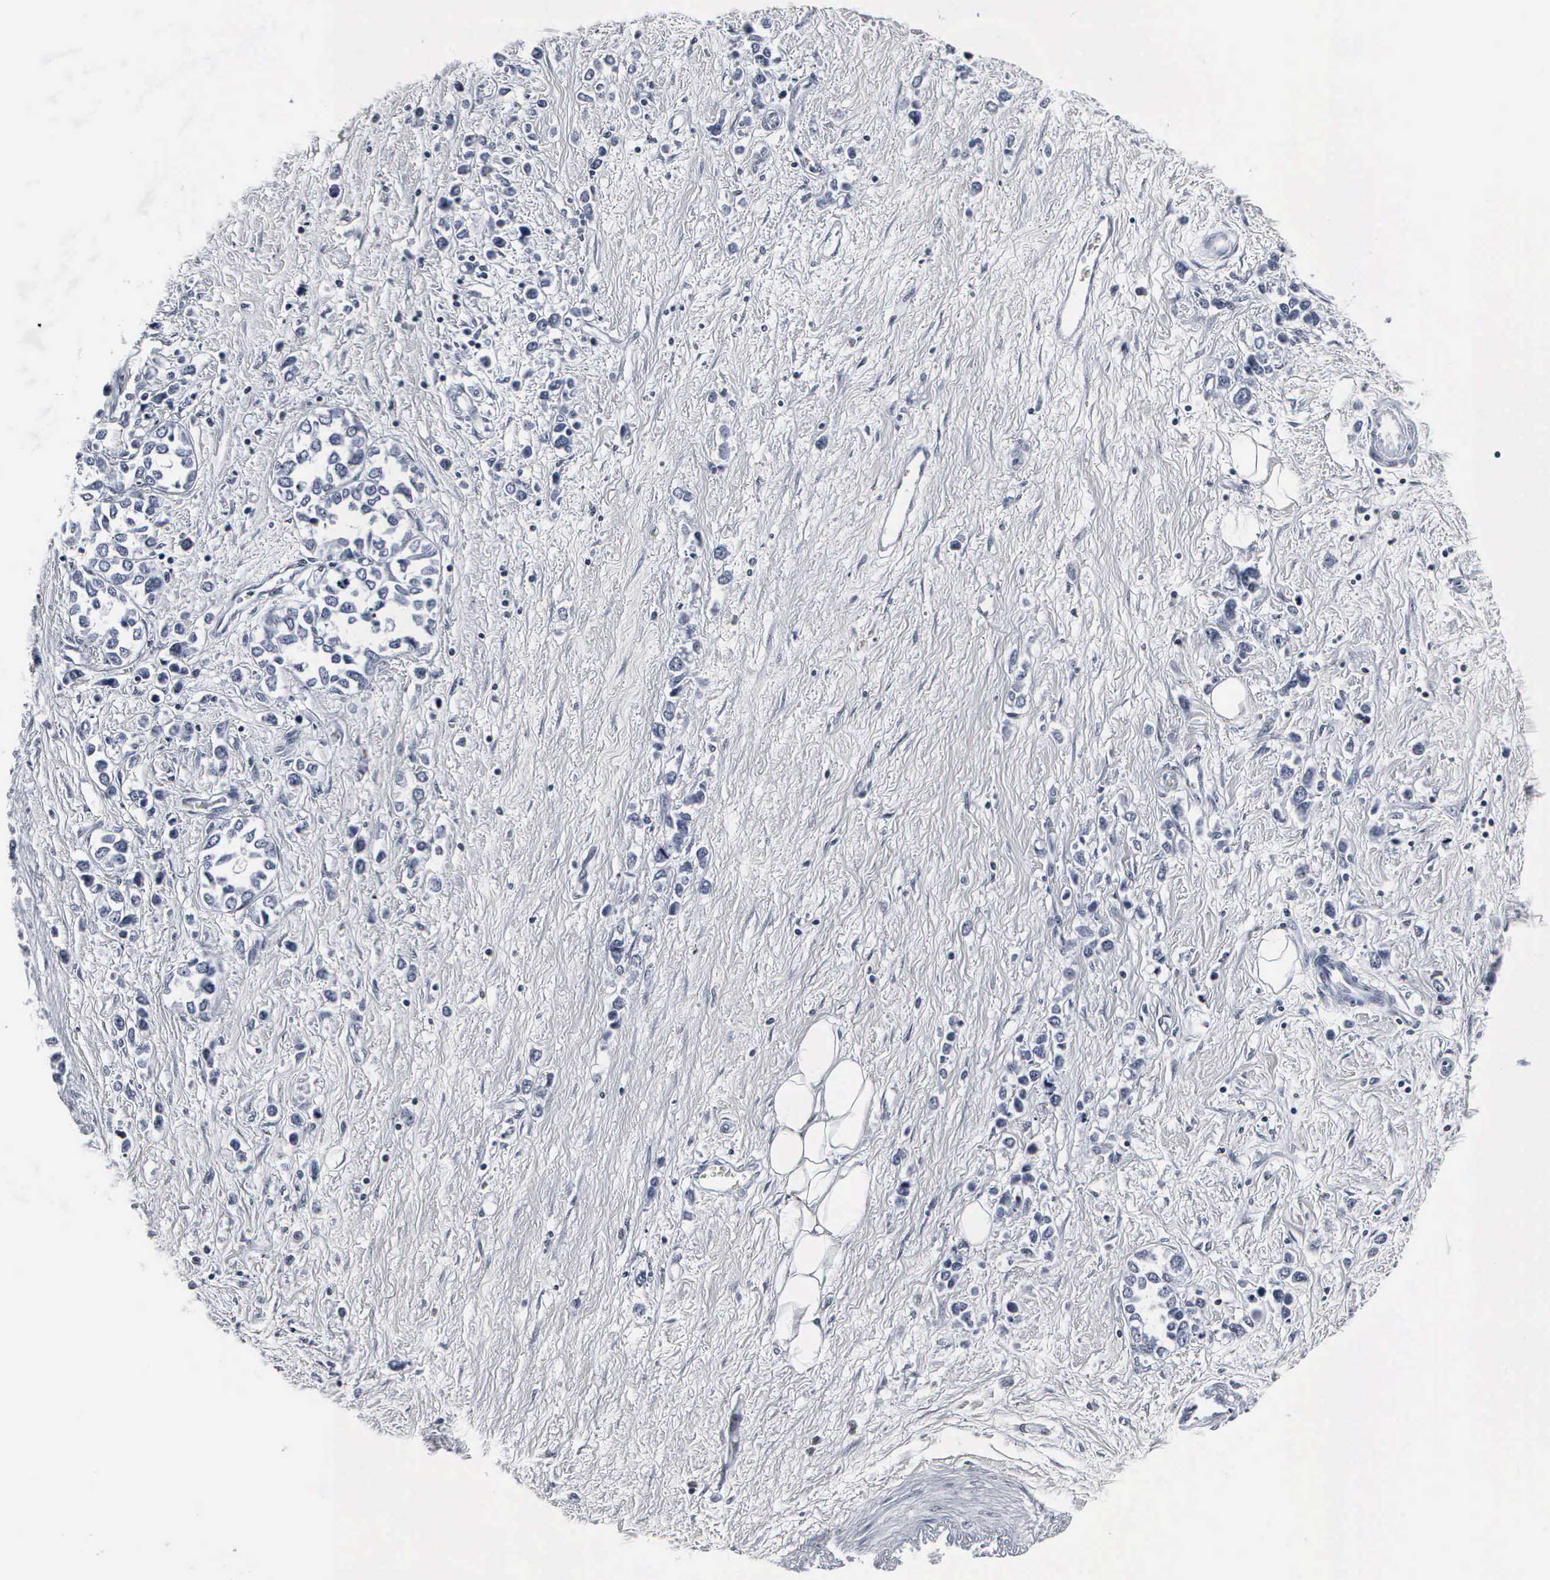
{"staining": {"intensity": "negative", "quantity": "none", "location": "none"}, "tissue": "stomach cancer", "cell_type": "Tumor cells", "image_type": "cancer", "snomed": [{"axis": "morphology", "description": "Adenocarcinoma, NOS"}, {"axis": "topography", "description": "Stomach, upper"}], "caption": "DAB immunohistochemical staining of stomach cancer reveals no significant staining in tumor cells.", "gene": "DGCR2", "patient": {"sex": "male", "age": 76}}